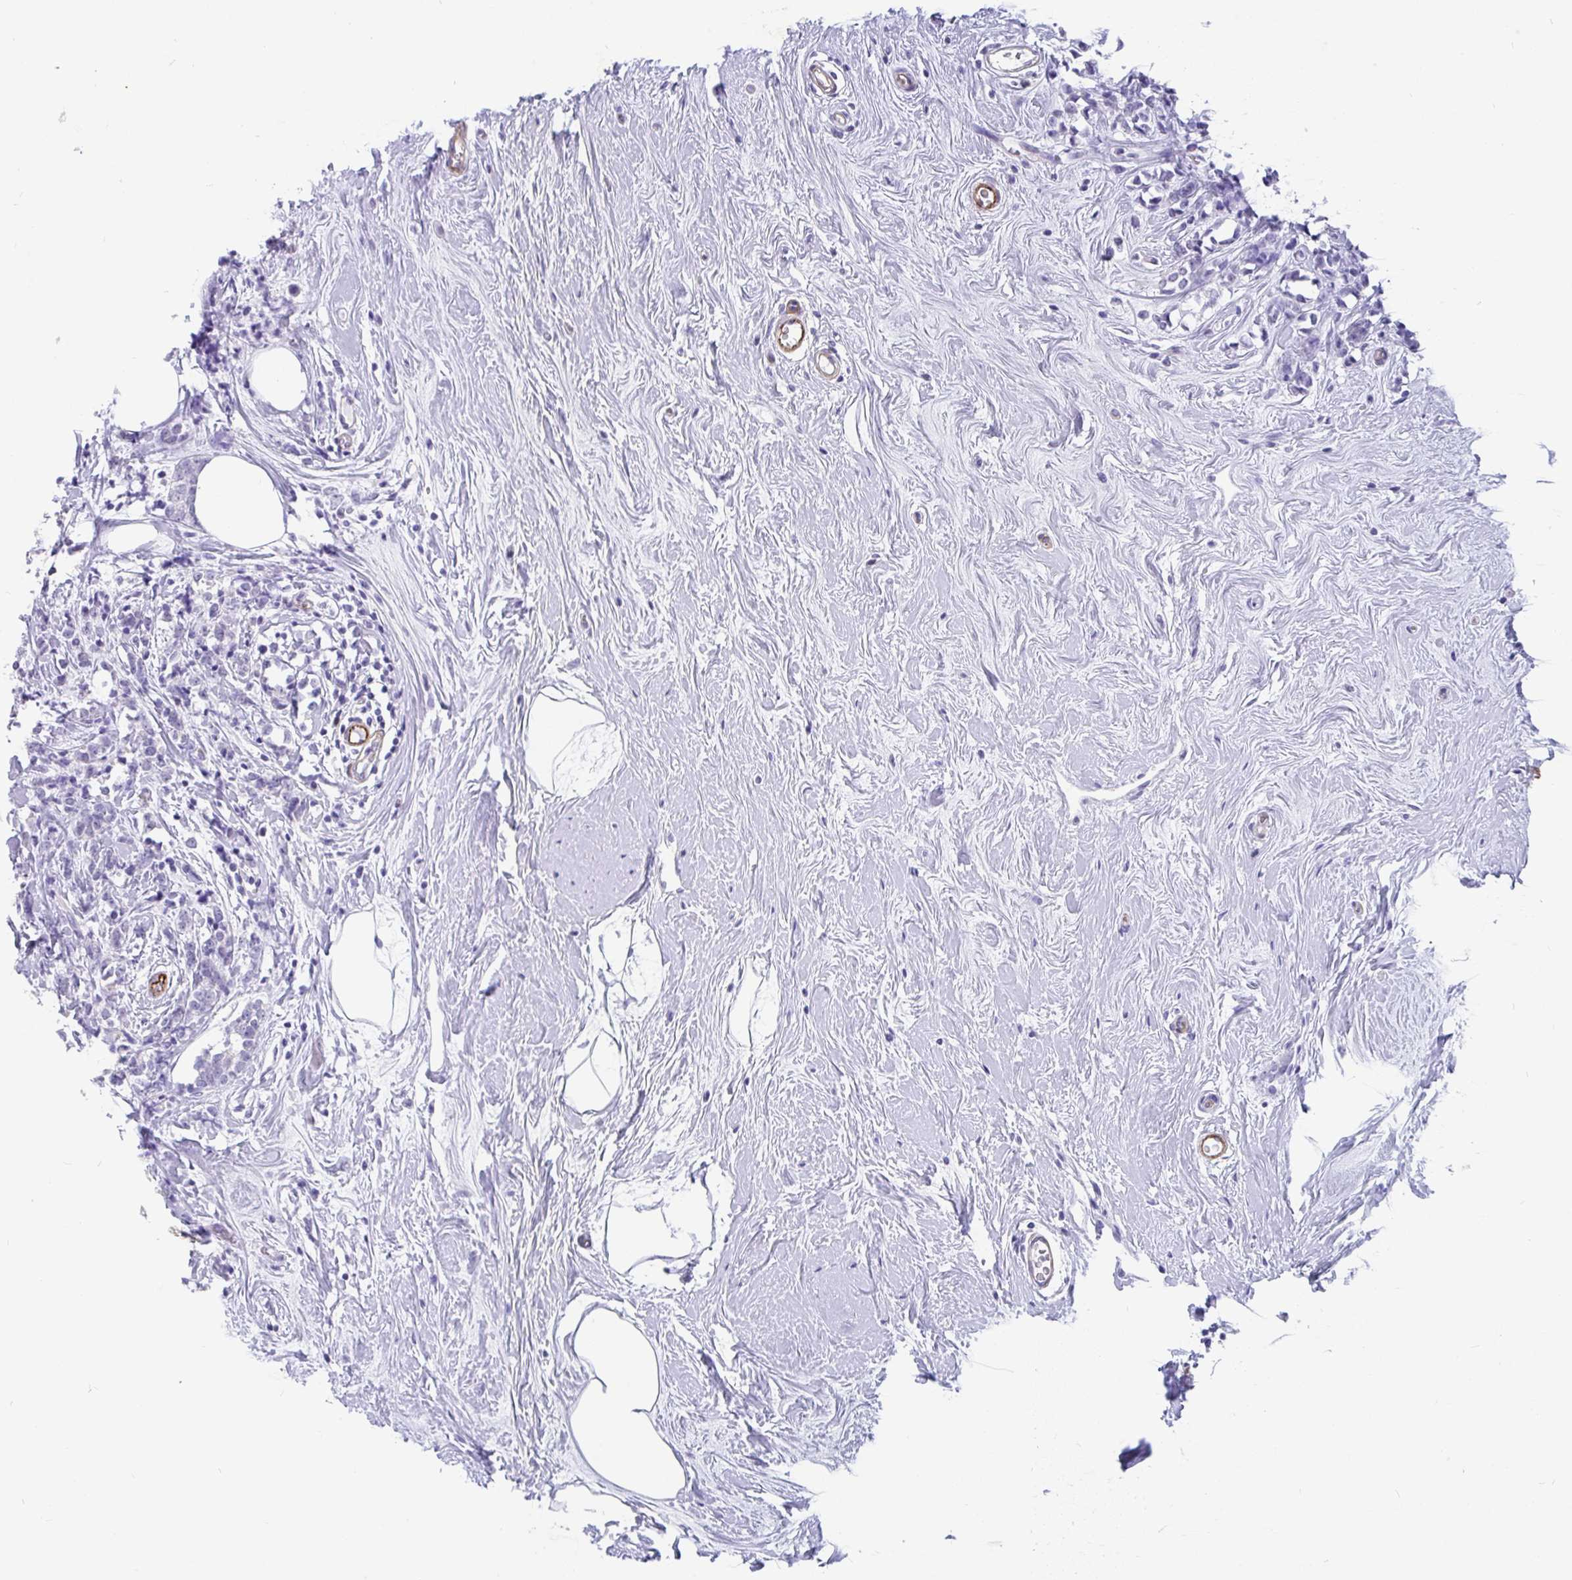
{"staining": {"intensity": "negative", "quantity": "none", "location": "none"}, "tissue": "breast cancer", "cell_type": "Tumor cells", "image_type": "cancer", "snomed": [{"axis": "morphology", "description": "Lobular carcinoma"}, {"axis": "topography", "description": "Breast"}], "caption": "The micrograph reveals no staining of tumor cells in breast lobular carcinoma.", "gene": "EML5", "patient": {"sex": "female", "age": 58}}